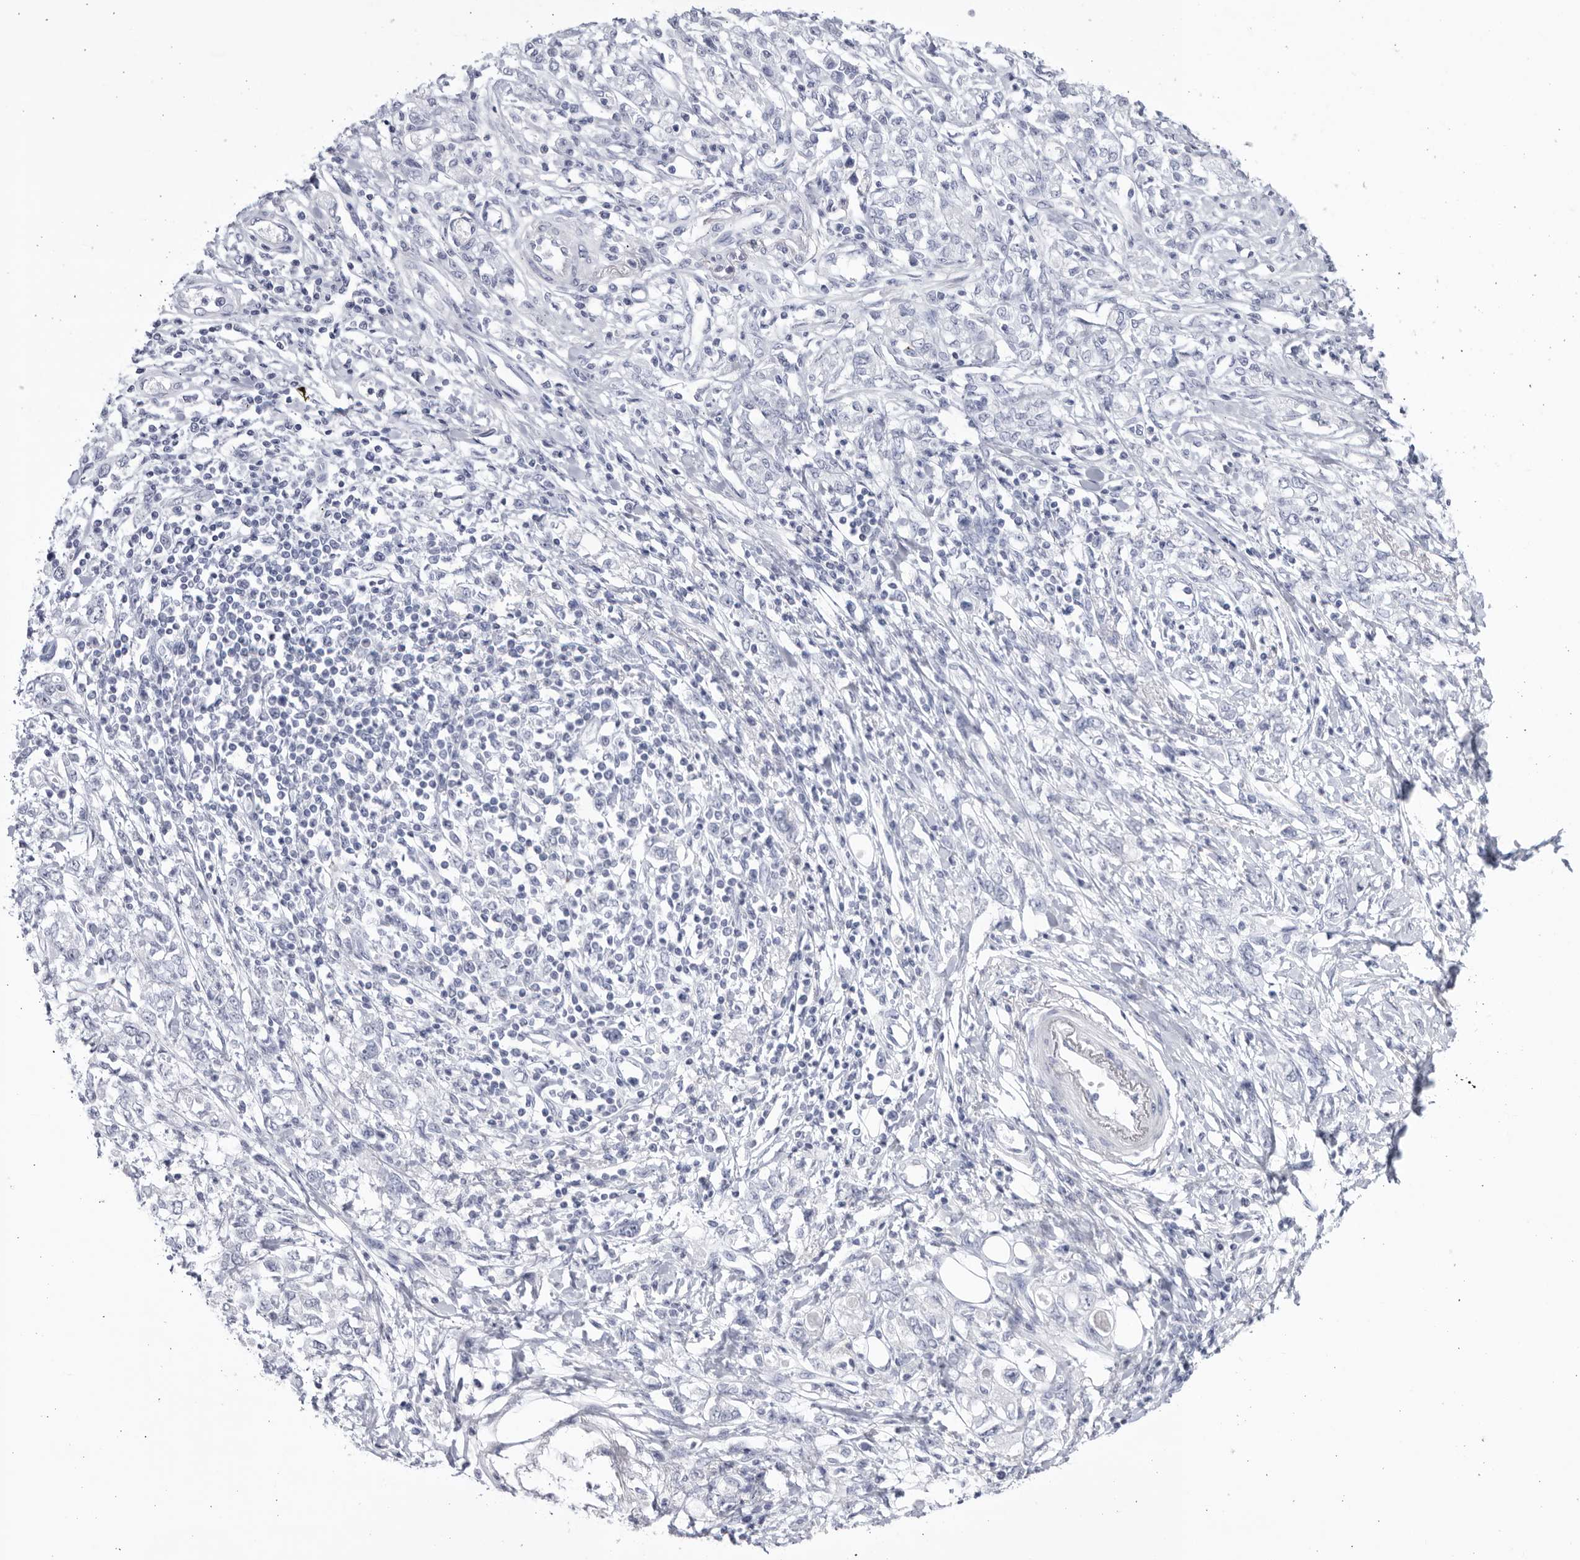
{"staining": {"intensity": "negative", "quantity": "none", "location": "none"}, "tissue": "stomach cancer", "cell_type": "Tumor cells", "image_type": "cancer", "snomed": [{"axis": "morphology", "description": "Adenocarcinoma, NOS"}, {"axis": "topography", "description": "Stomach"}], "caption": "Human stomach cancer (adenocarcinoma) stained for a protein using immunohistochemistry (IHC) exhibits no positivity in tumor cells.", "gene": "CNBD1", "patient": {"sex": "female", "age": 76}}